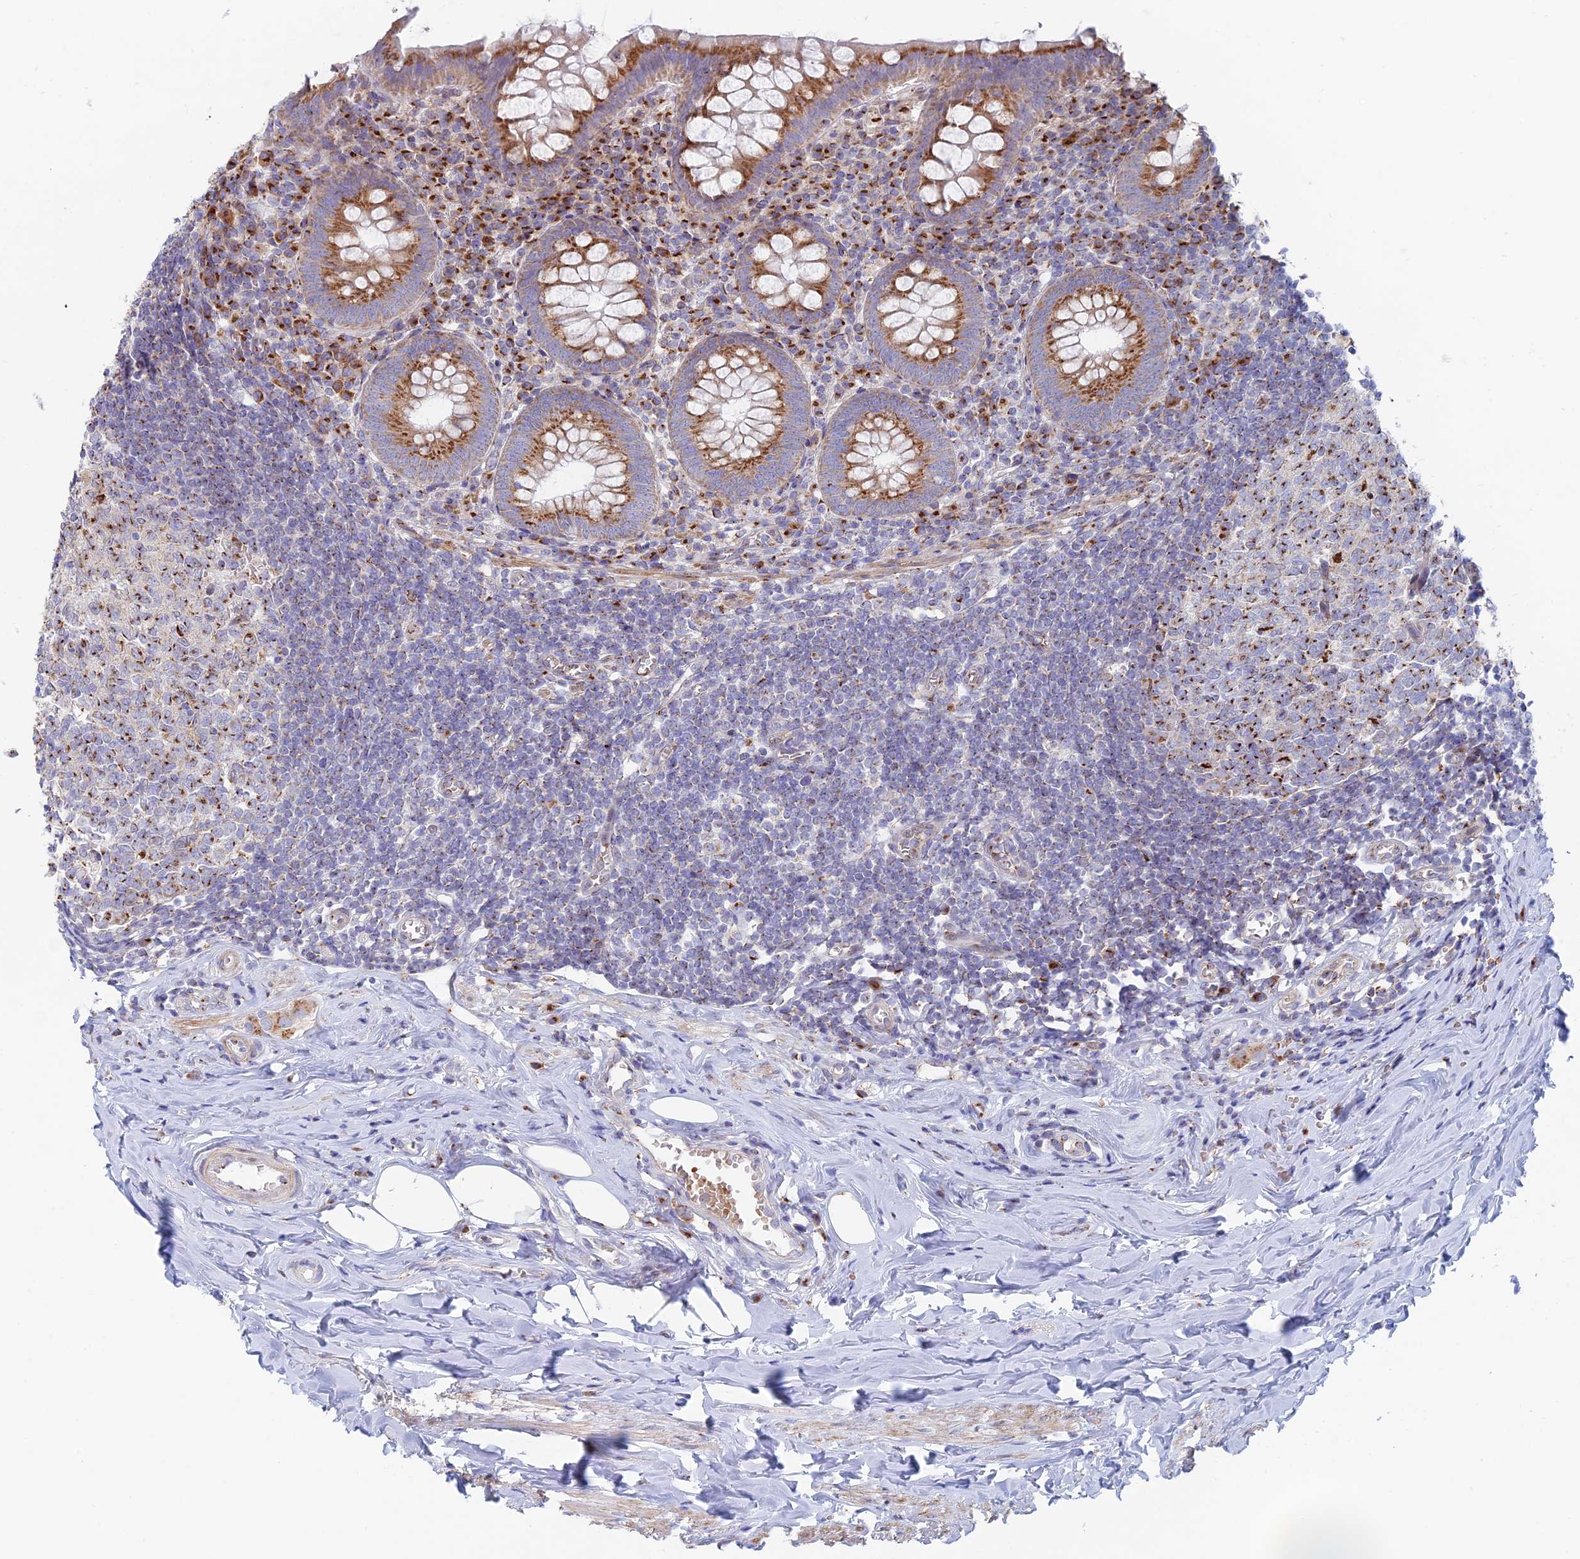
{"staining": {"intensity": "moderate", "quantity": ">75%", "location": "cytoplasmic/membranous"}, "tissue": "appendix", "cell_type": "Glandular cells", "image_type": "normal", "snomed": [{"axis": "morphology", "description": "Normal tissue, NOS"}, {"axis": "topography", "description": "Appendix"}], "caption": "Protein staining of normal appendix displays moderate cytoplasmic/membranous positivity in approximately >75% of glandular cells.", "gene": "ENSG00000267561", "patient": {"sex": "female", "age": 51}}